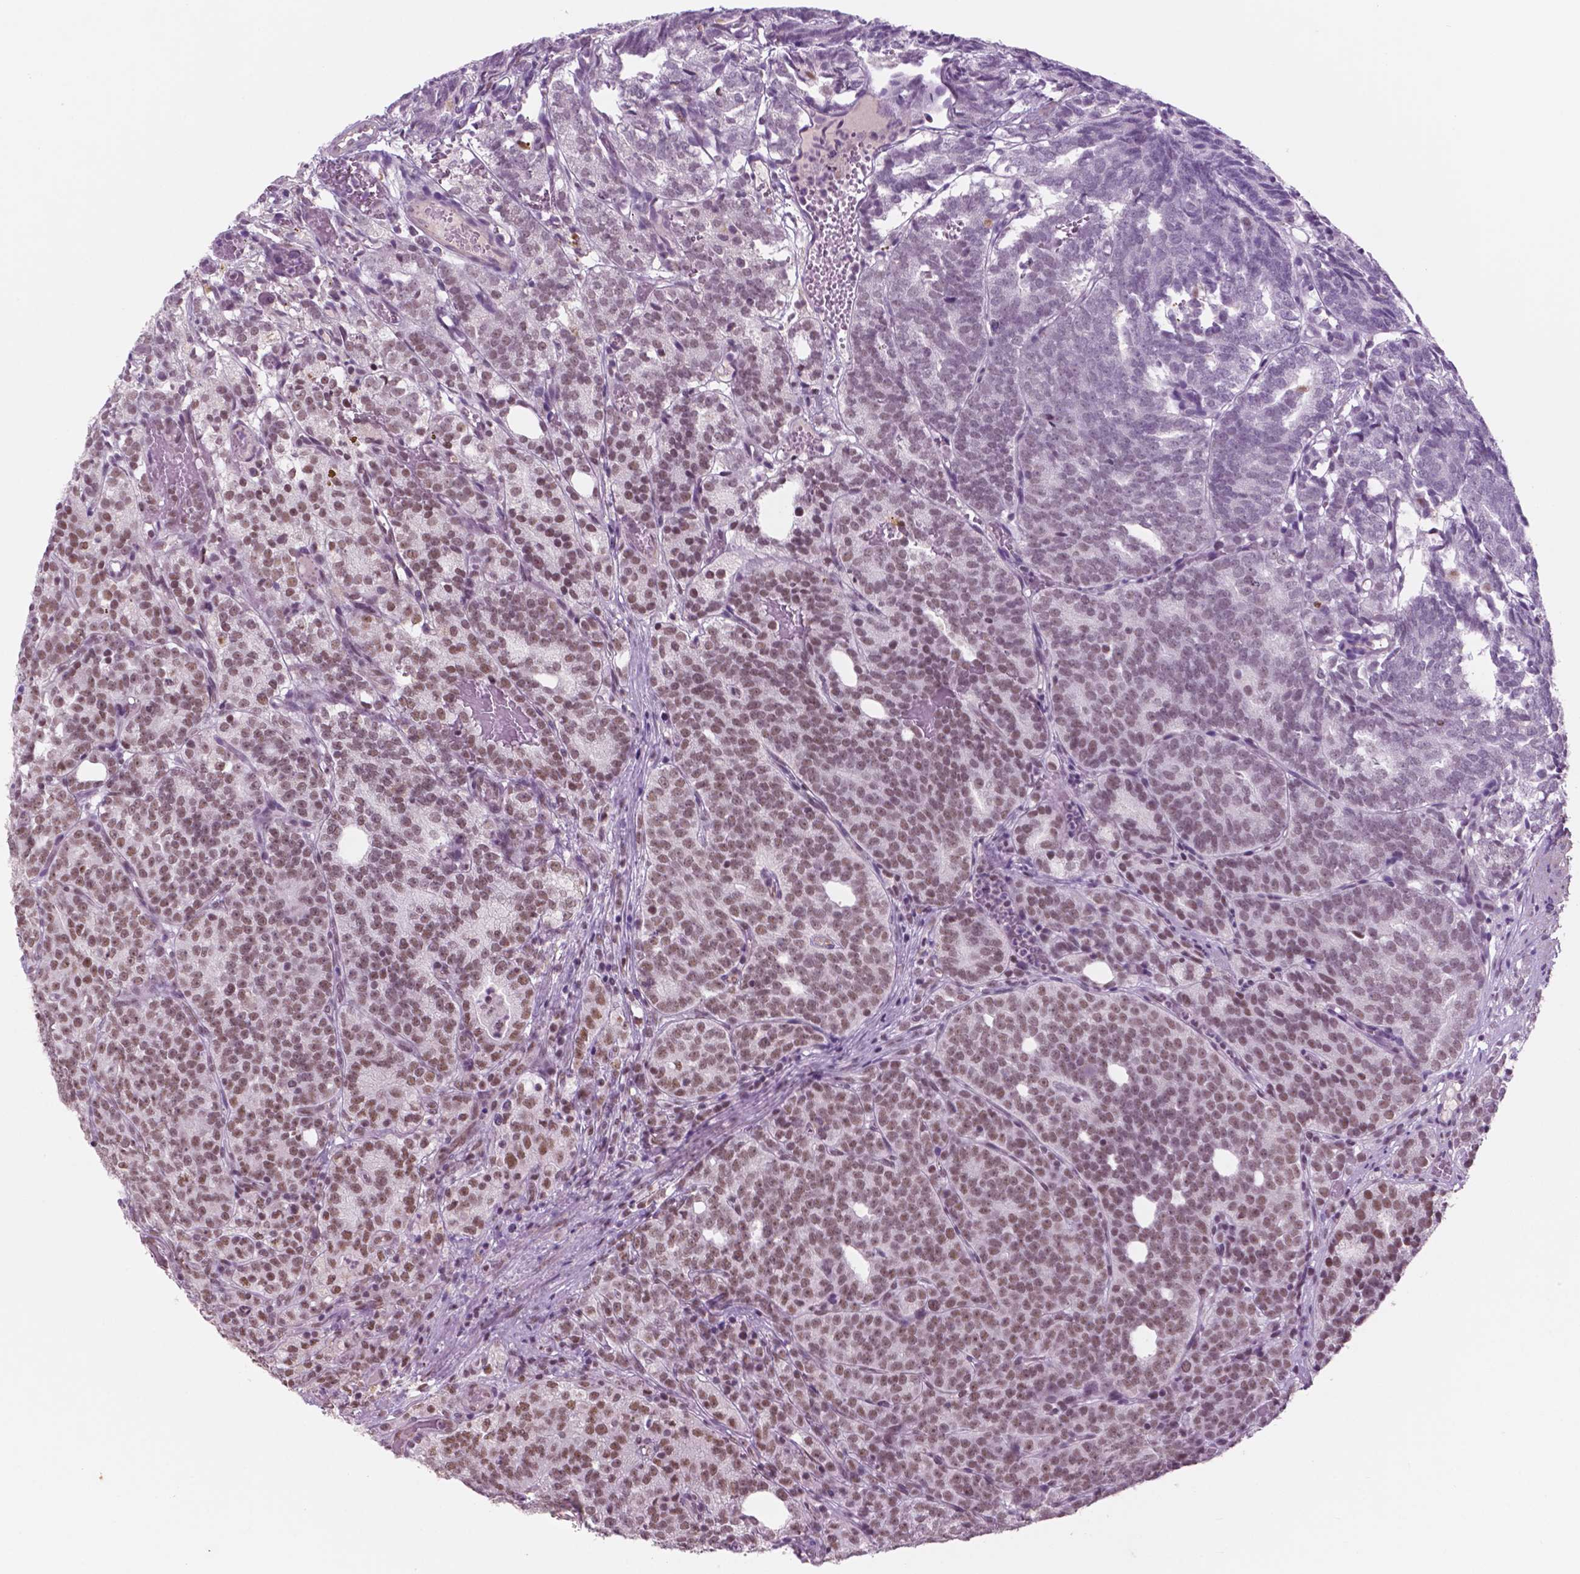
{"staining": {"intensity": "moderate", "quantity": ">75%", "location": "nuclear"}, "tissue": "prostate cancer", "cell_type": "Tumor cells", "image_type": "cancer", "snomed": [{"axis": "morphology", "description": "Adenocarcinoma, High grade"}, {"axis": "topography", "description": "Prostate"}], "caption": "Protein expression analysis of human high-grade adenocarcinoma (prostate) reveals moderate nuclear expression in about >75% of tumor cells. Nuclei are stained in blue.", "gene": "CTR9", "patient": {"sex": "male", "age": 53}}